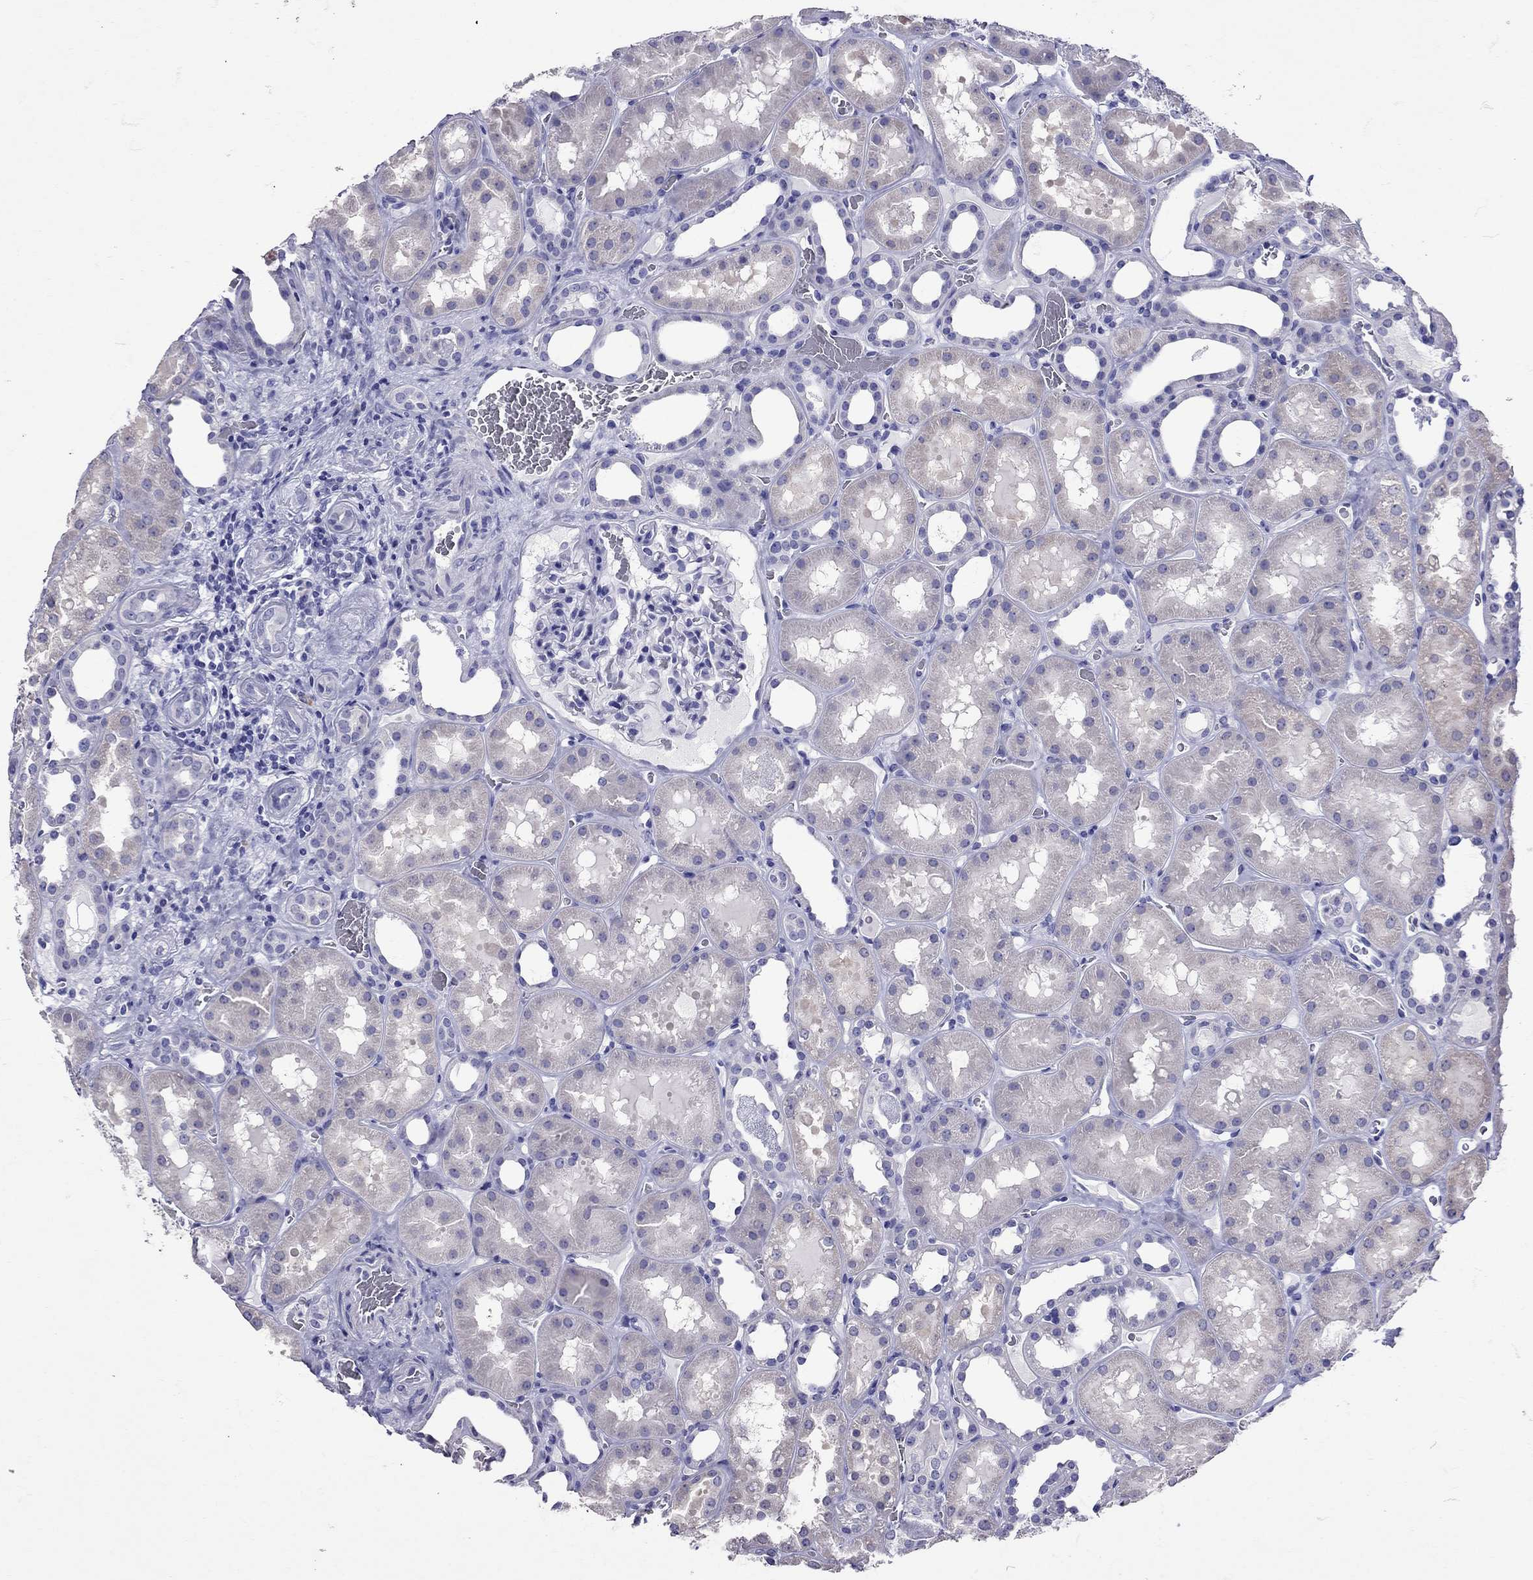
{"staining": {"intensity": "negative", "quantity": "none", "location": "none"}, "tissue": "kidney", "cell_type": "Cells in glomeruli", "image_type": "normal", "snomed": [{"axis": "morphology", "description": "Normal tissue, NOS"}, {"axis": "topography", "description": "Kidney"}], "caption": "Immunohistochemical staining of benign human kidney displays no significant positivity in cells in glomeruli.", "gene": "TBR1", "patient": {"sex": "female", "age": 41}}